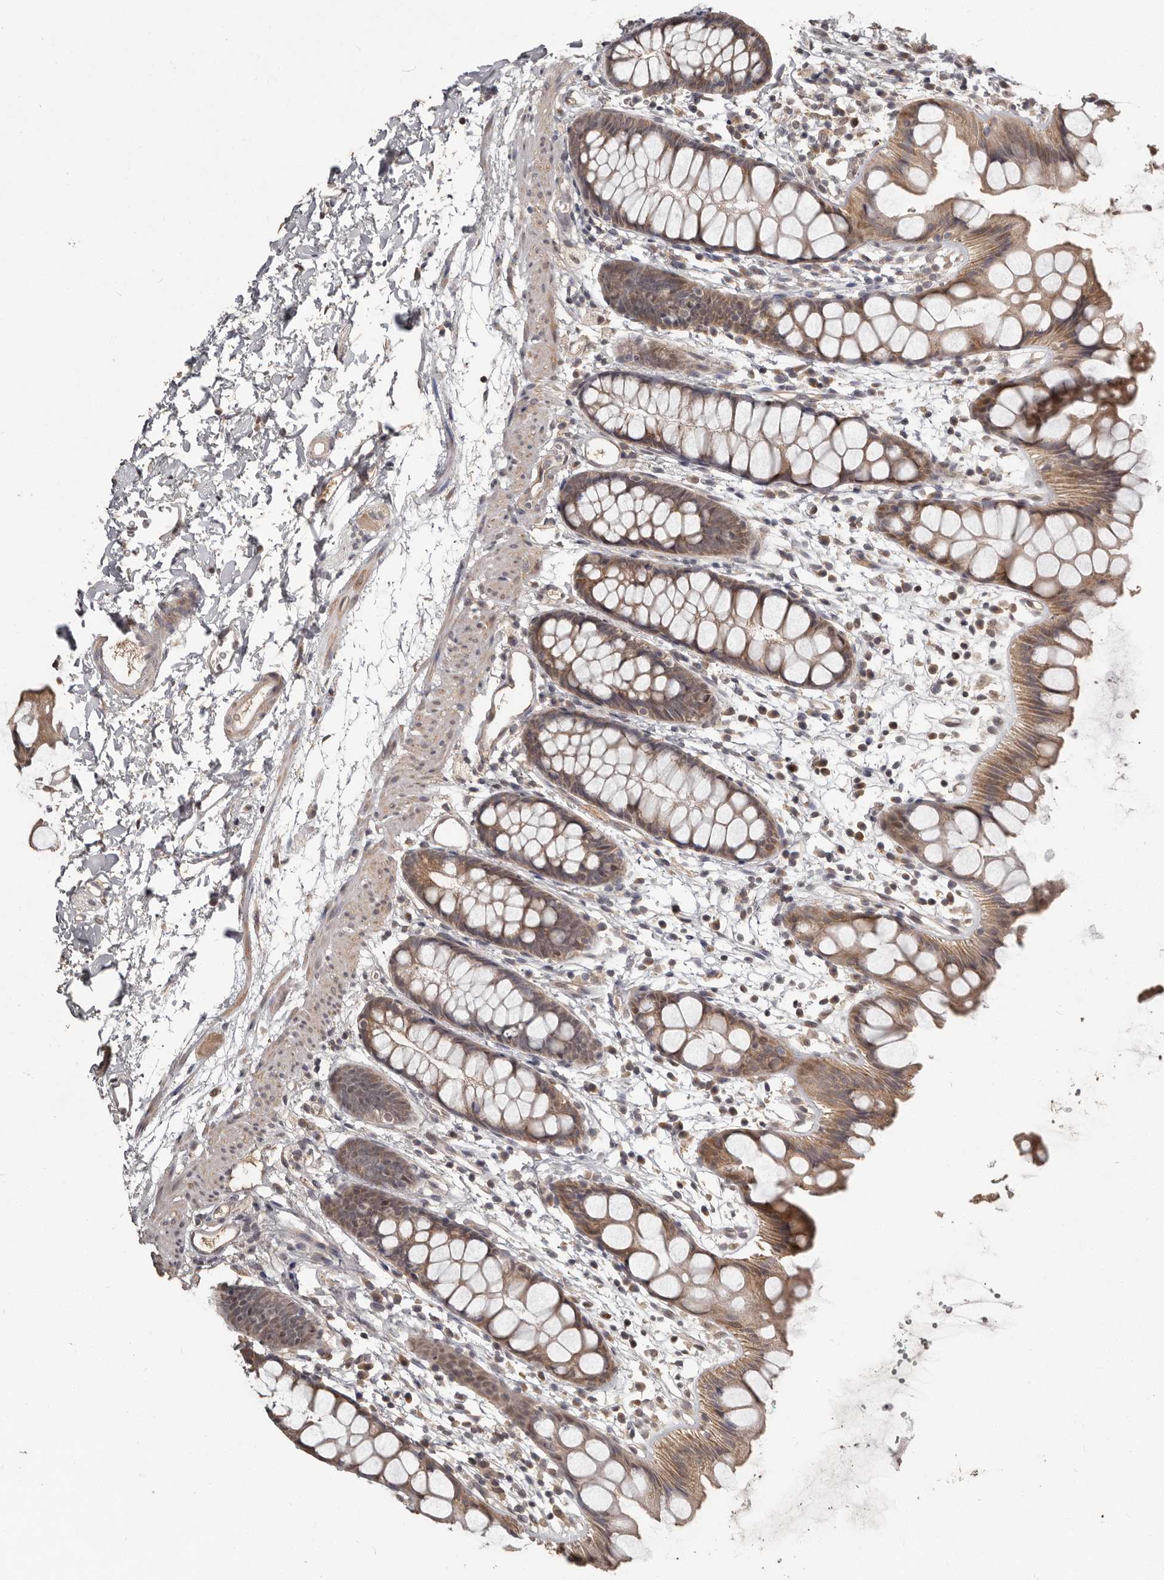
{"staining": {"intensity": "moderate", "quantity": ">75%", "location": "cytoplasmic/membranous"}, "tissue": "rectum", "cell_type": "Glandular cells", "image_type": "normal", "snomed": [{"axis": "morphology", "description": "Normal tissue, NOS"}, {"axis": "topography", "description": "Rectum"}], "caption": "Brown immunohistochemical staining in benign rectum reveals moderate cytoplasmic/membranous positivity in approximately >75% of glandular cells. (DAB IHC, brown staining for protein, blue staining for nuclei).", "gene": "ZFP14", "patient": {"sex": "female", "age": 65}}